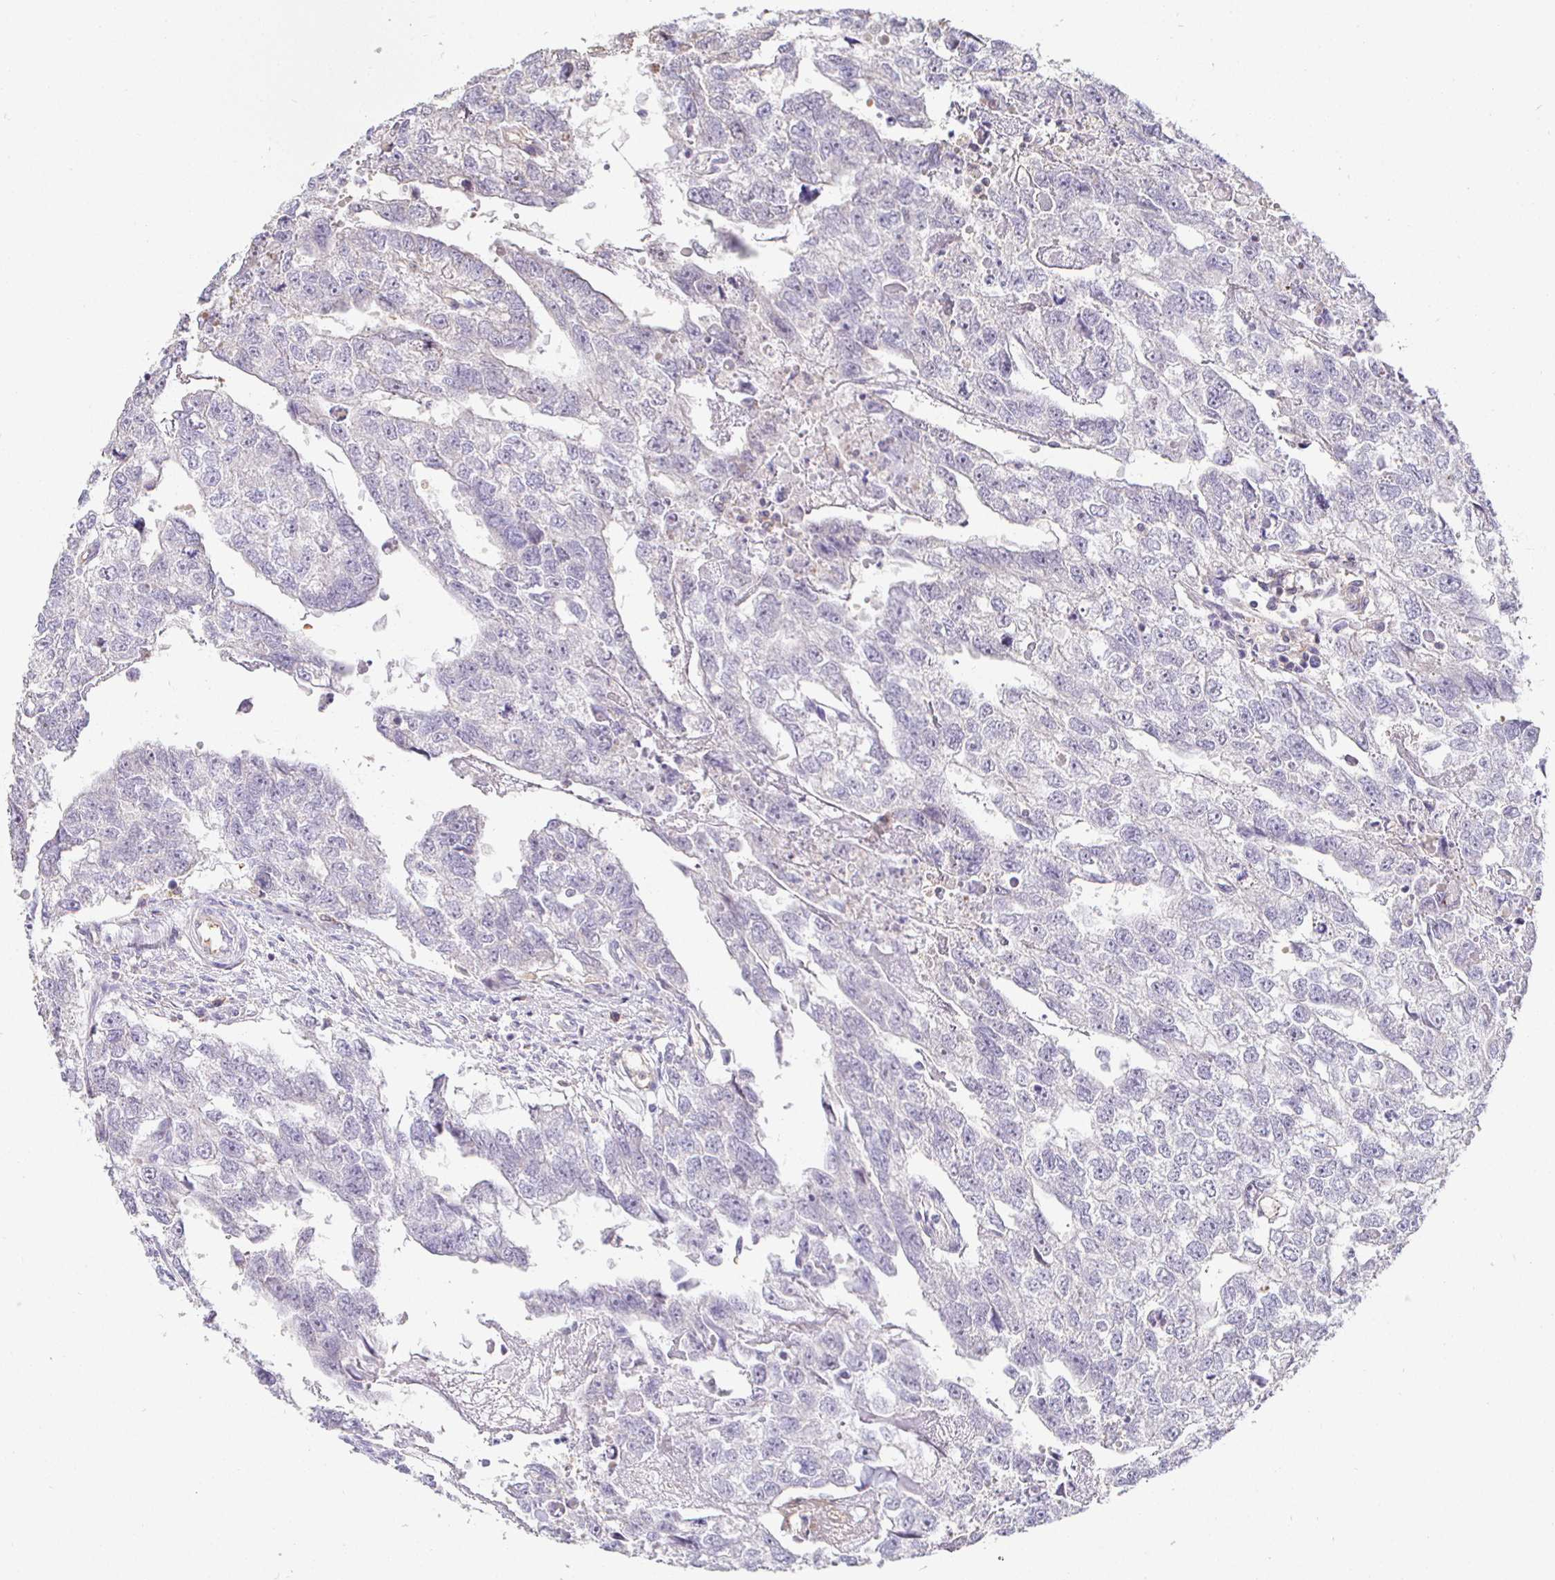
{"staining": {"intensity": "negative", "quantity": "none", "location": "none"}, "tissue": "testis cancer", "cell_type": "Tumor cells", "image_type": "cancer", "snomed": [{"axis": "morphology", "description": "Carcinoma, Embryonal, NOS"}, {"axis": "morphology", "description": "Teratoma, malignant, NOS"}, {"axis": "topography", "description": "Testis"}], "caption": "DAB (3,3'-diaminobenzidine) immunohistochemical staining of human testis teratoma (malignant) displays no significant staining in tumor cells.", "gene": "SIRPA", "patient": {"sex": "male", "age": 44}}